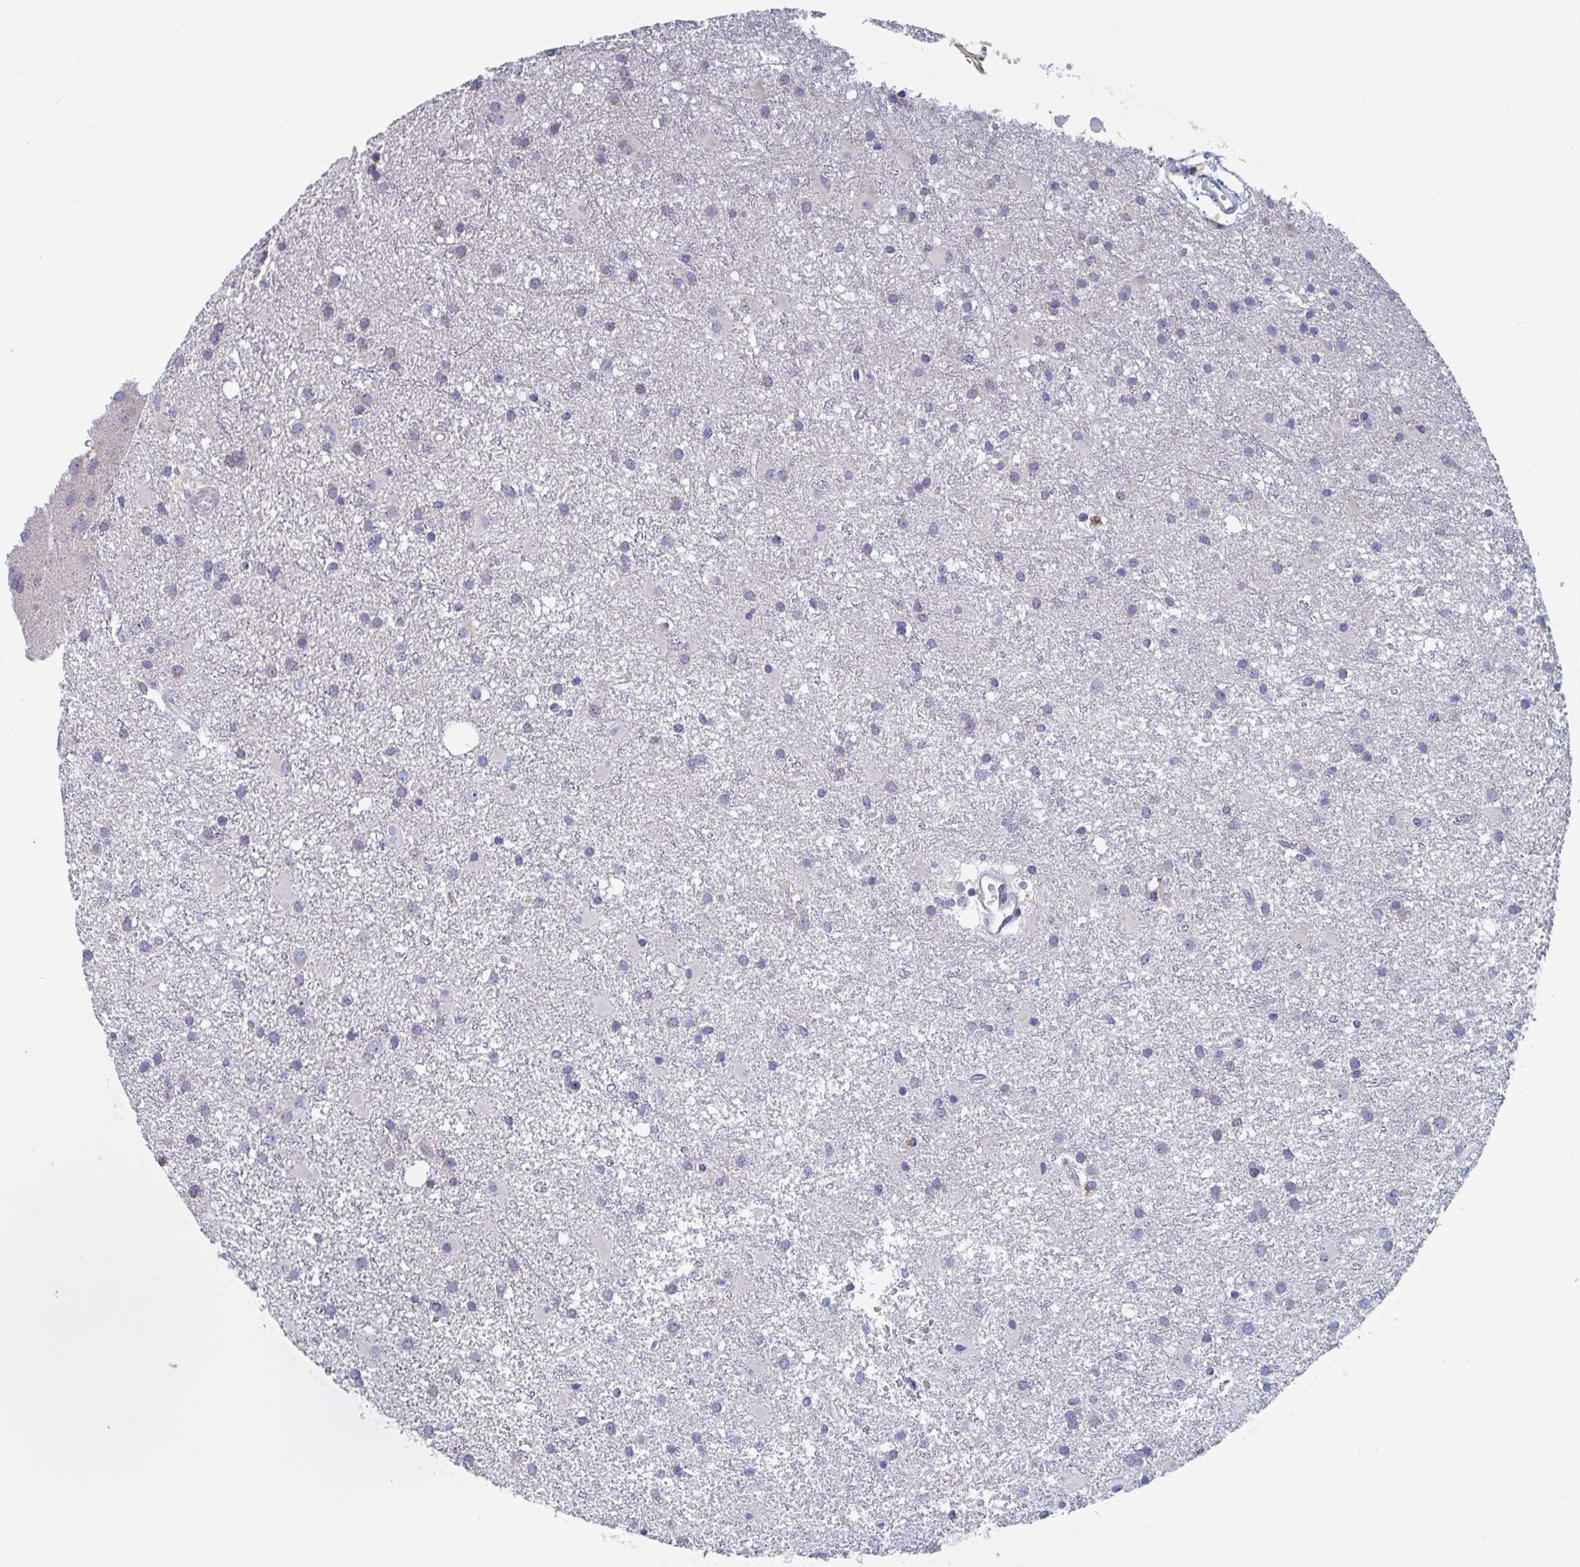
{"staining": {"intensity": "weak", "quantity": "<25%", "location": "cytoplasmic/membranous"}, "tissue": "glioma", "cell_type": "Tumor cells", "image_type": "cancer", "snomed": [{"axis": "morphology", "description": "Glioma, malignant, High grade"}, {"axis": "topography", "description": "Brain"}], "caption": "An image of human malignant high-grade glioma is negative for staining in tumor cells. The staining is performed using DAB brown chromogen with nuclei counter-stained in using hematoxylin.", "gene": "MRPL53", "patient": {"sex": "male", "age": 55}}